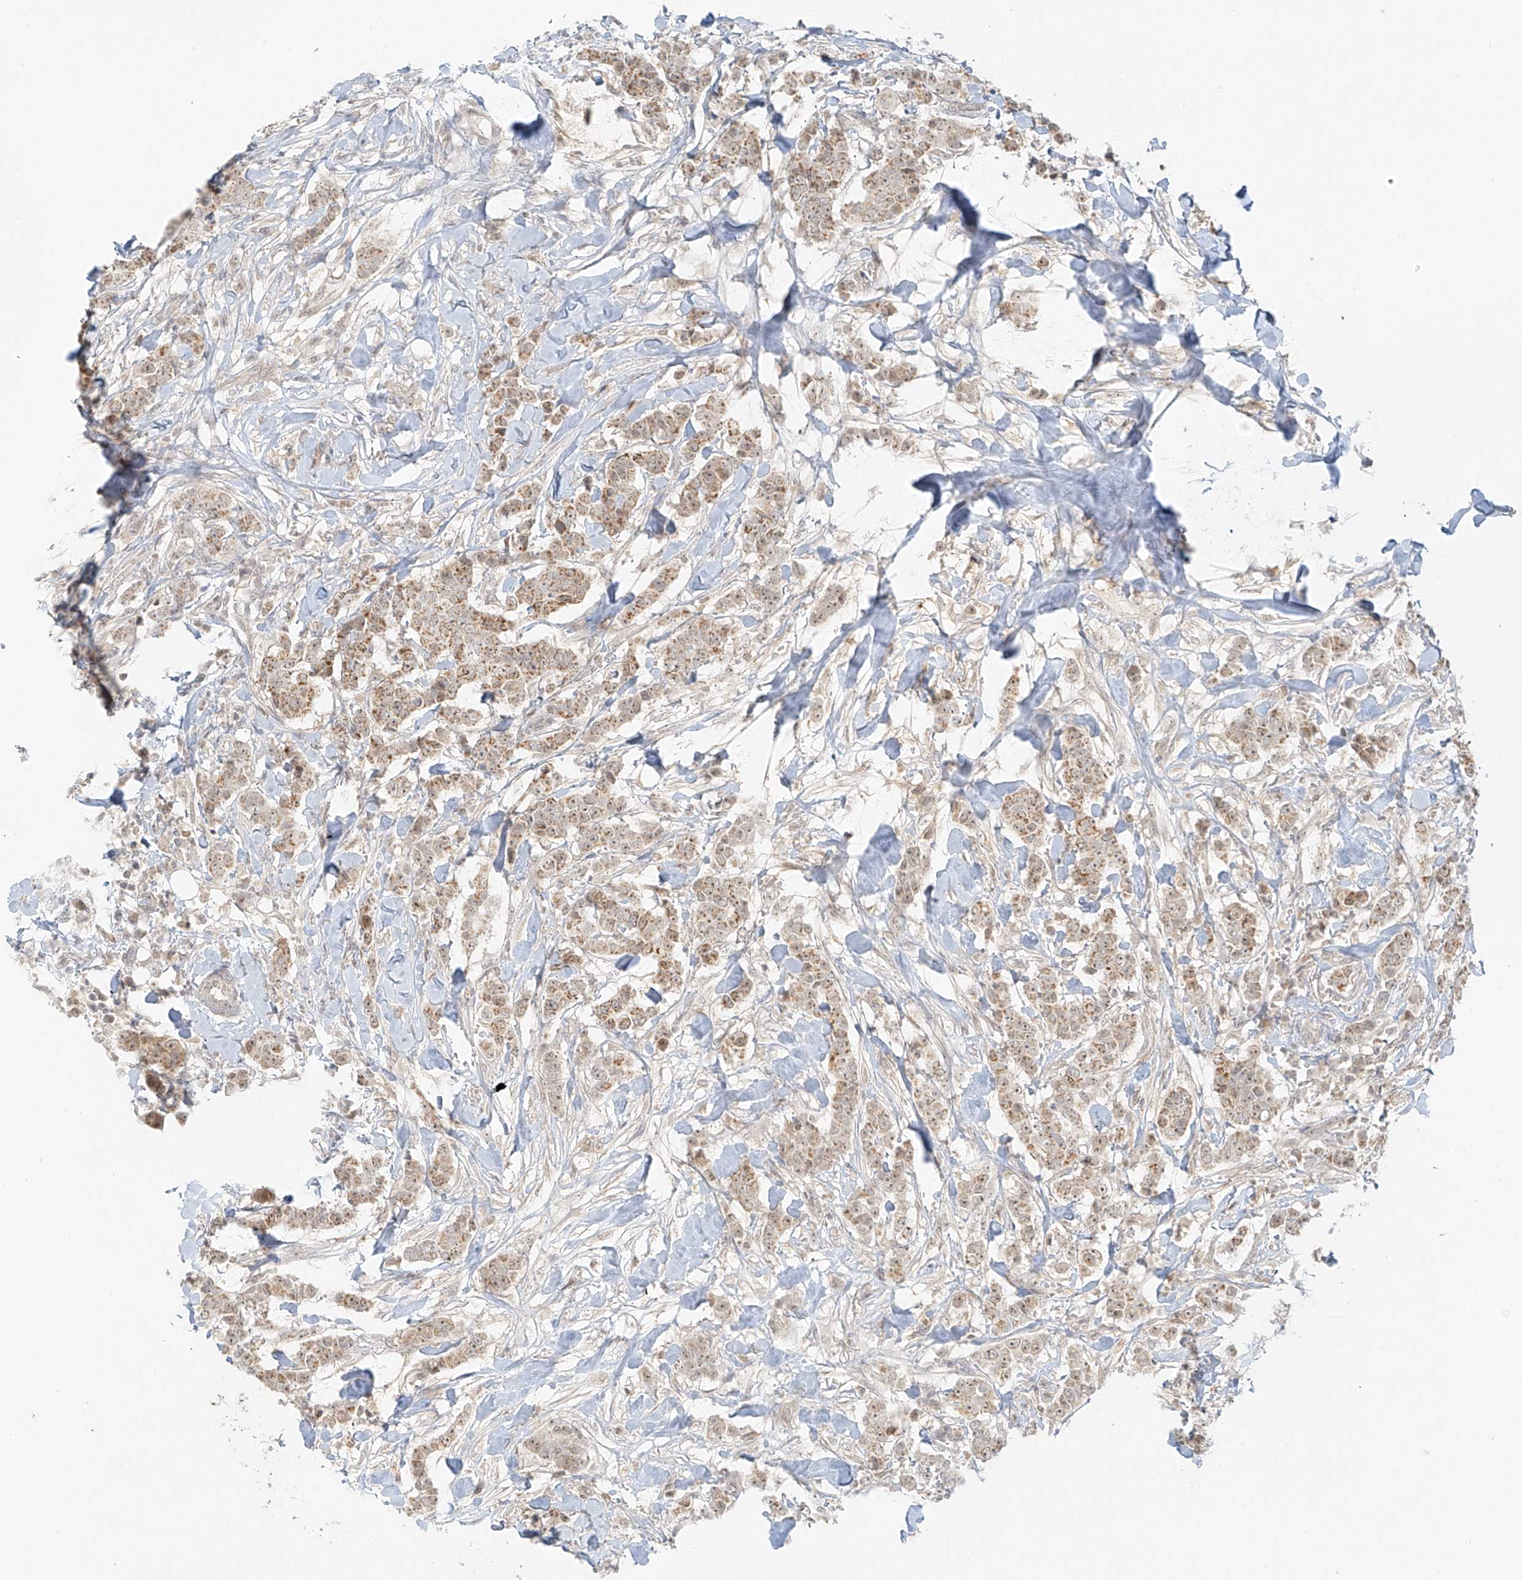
{"staining": {"intensity": "moderate", "quantity": ">75%", "location": "cytoplasmic/membranous"}, "tissue": "breast cancer", "cell_type": "Tumor cells", "image_type": "cancer", "snomed": [{"axis": "morphology", "description": "Duct carcinoma"}, {"axis": "topography", "description": "Breast"}], "caption": "The photomicrograph shows a brown stain indicating the presence of a protein in the cytoplasmic/membranous of tumor cells in breast infiltrating ductal carcinoma.", "gene": "MIPEP", "patient": {"sex": "female", "age": 40}}